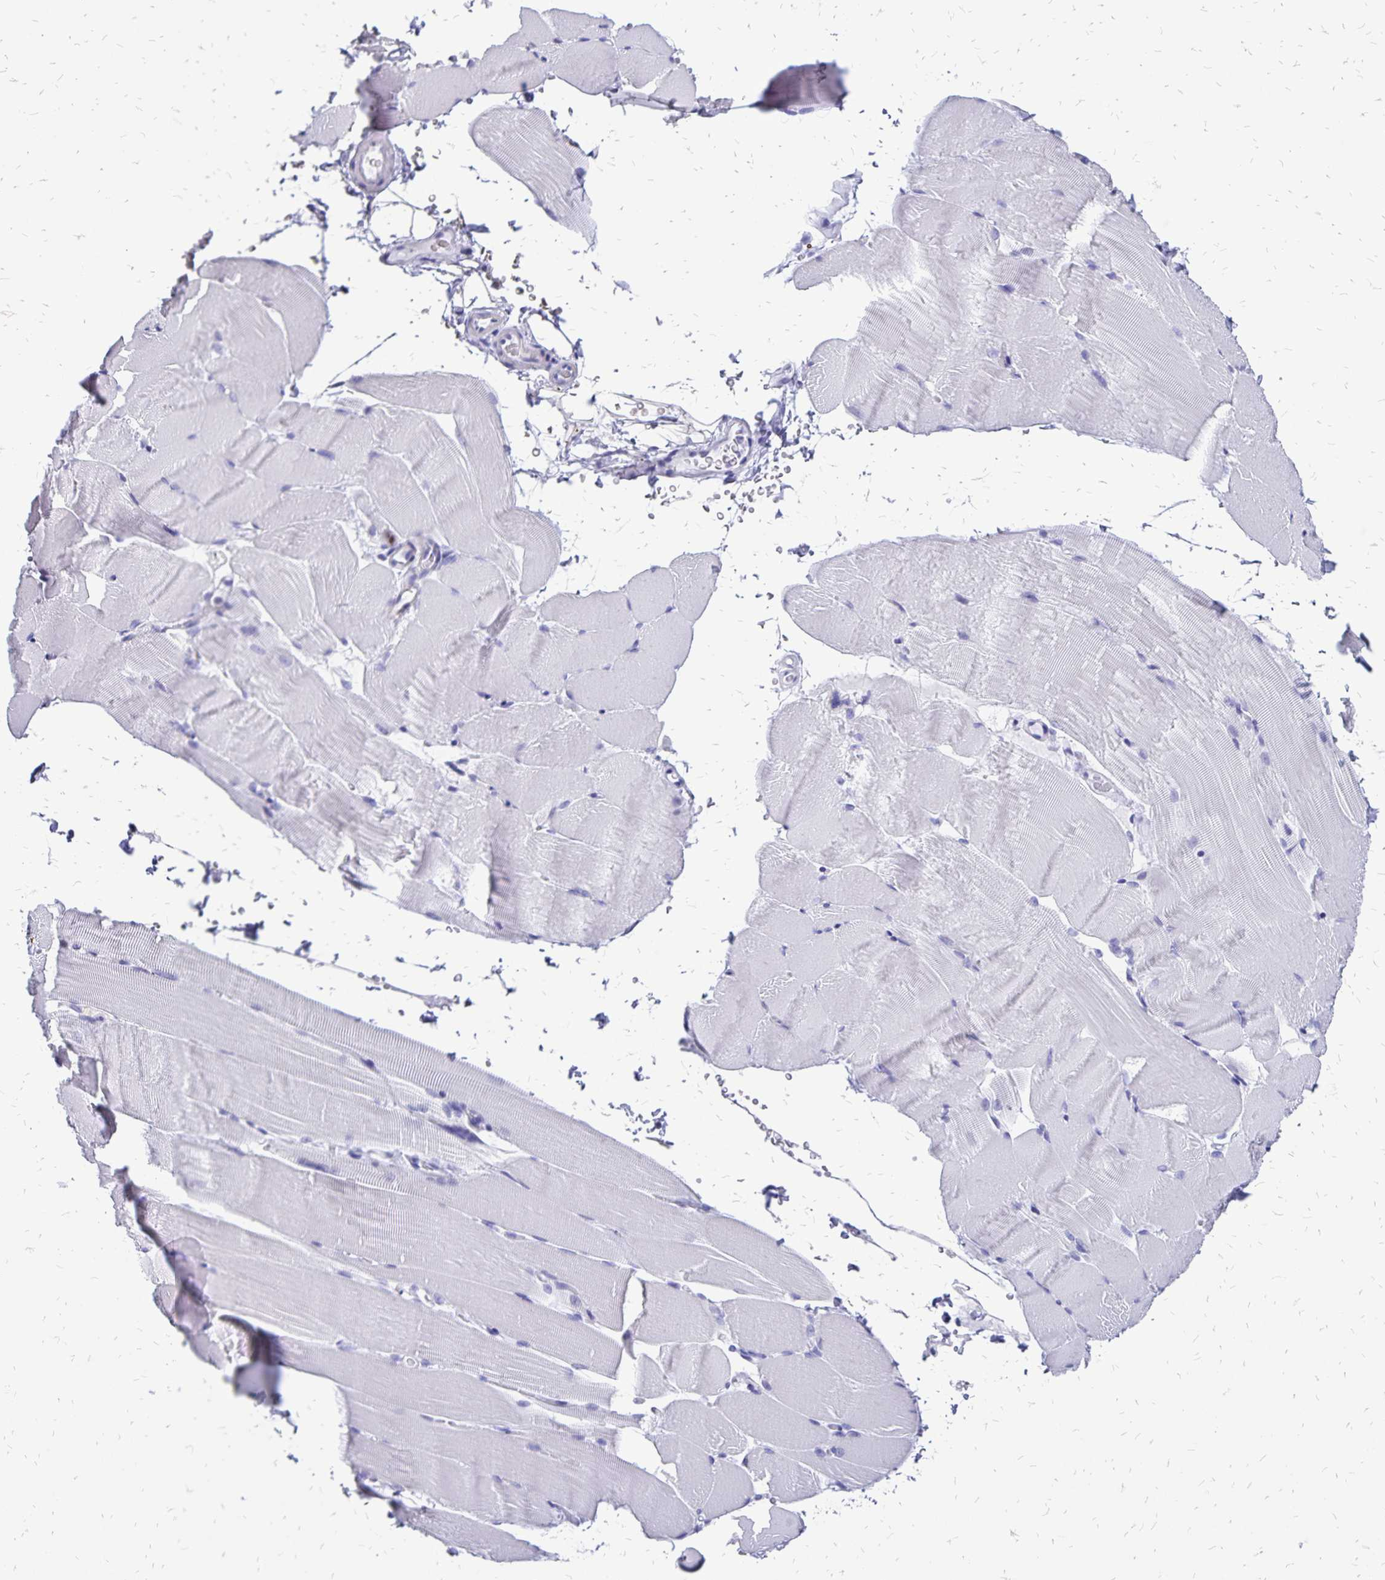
{"staining": {"intensity": "negative", "quantity": "none", "location": "none"}, "tissue": "skeletal muscle", "cell_type": "Myocytes", "image_type": "normal", "snomed": [{"axis": "morphology", "description": "Normal tissue, NOS"}, {"axis": "topography", "description": "Skeletal muscle"}], "caption": "The image exhibits no staining of myocytes in normal skeletal muscle. (DAB immunohistochemistry (IHC) with hematoxylin counter stain).", "gene": "HMGB3", "patient": {"sex": "female", "age": 37}}